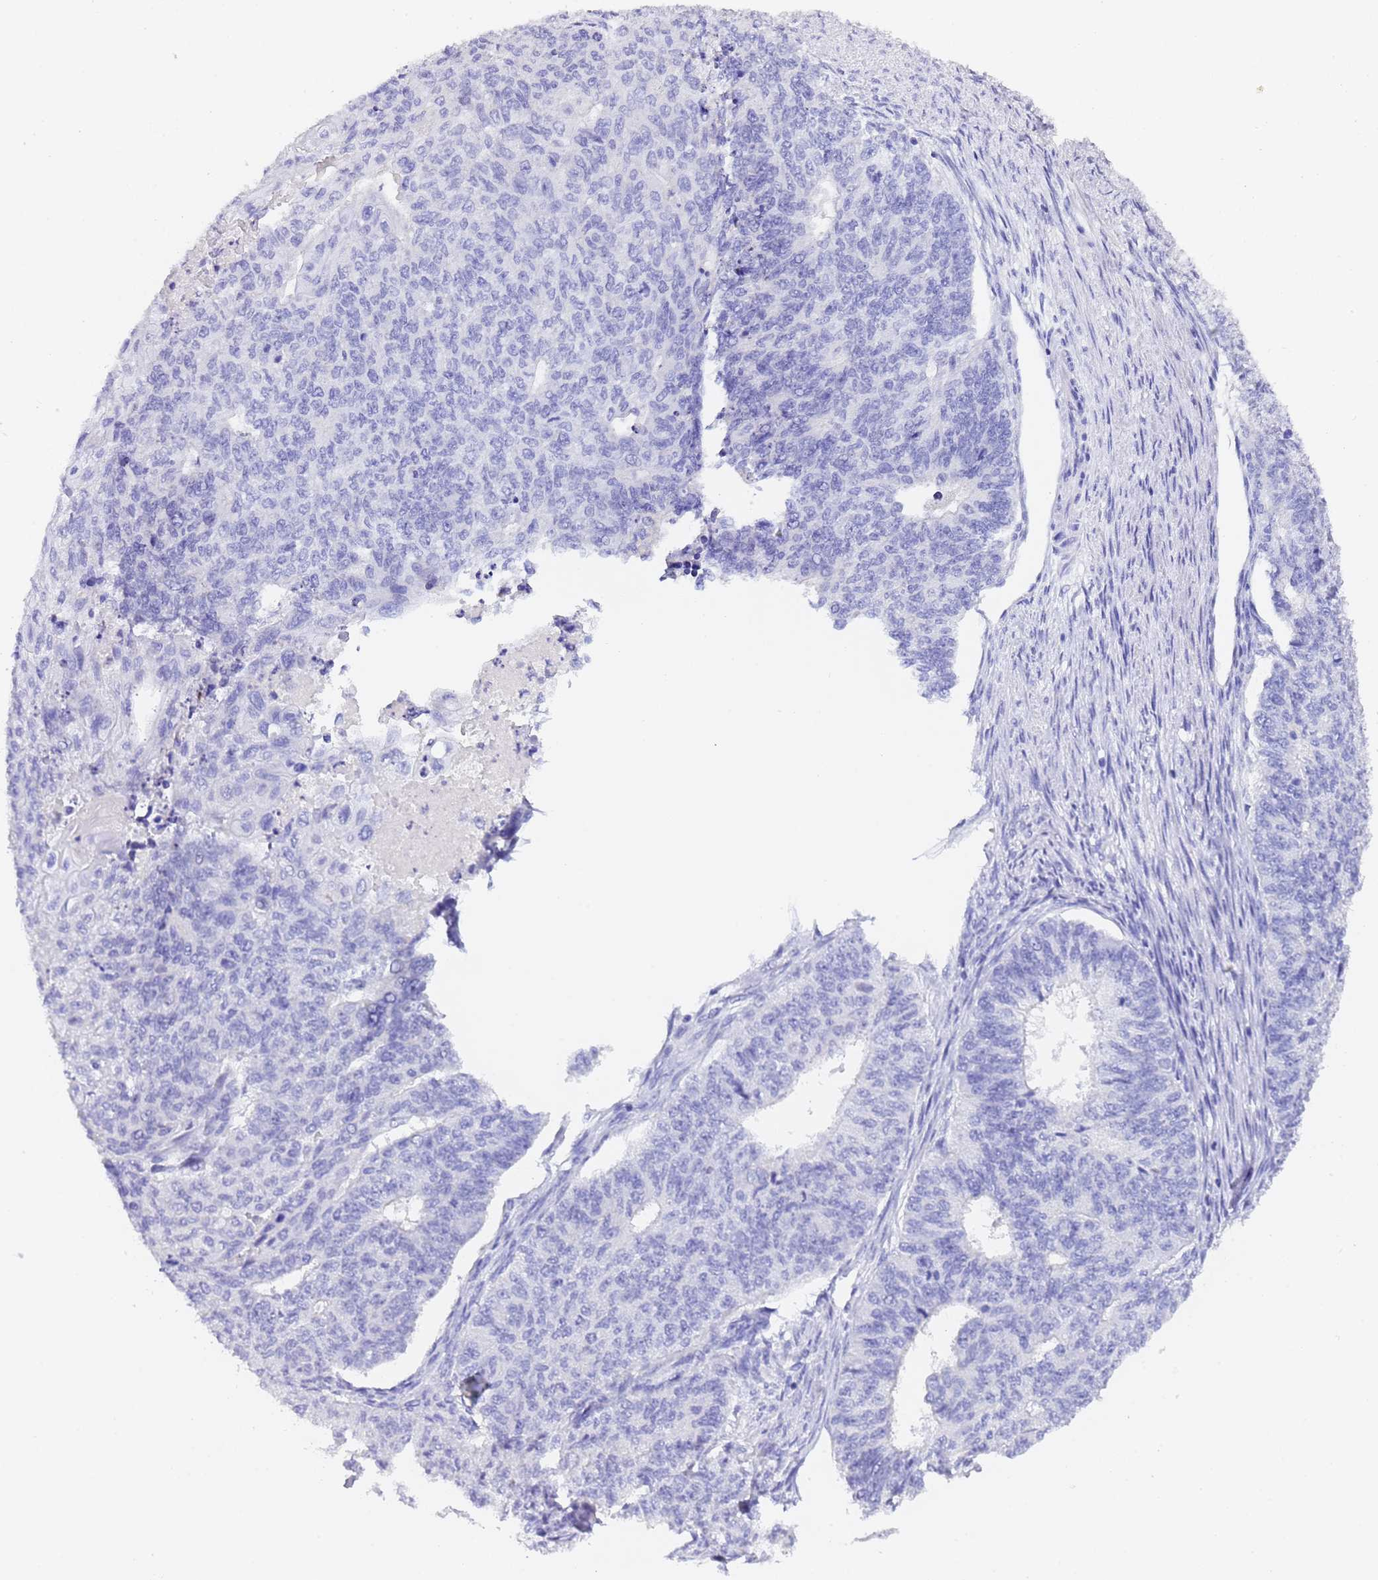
{"staining": {"intensity": "negative", "quantity": "none", "location": "none"}, "tissue": "endometrial cancer", "cell_type": "Tumor cells", "image_type": "cancer", "snomed": [{"axis": "morphology", "description": "Adenocarcinoma, NOS"}, {"axis": "topography", "description": "Endometrium"}], "caption": "The immunohistochemistry (IHC) image has no significant positivity in tumor cells of endometrial cancer tissue.", "gene": "GABRA1", "patient": {"sex": "female", "age": 32}}